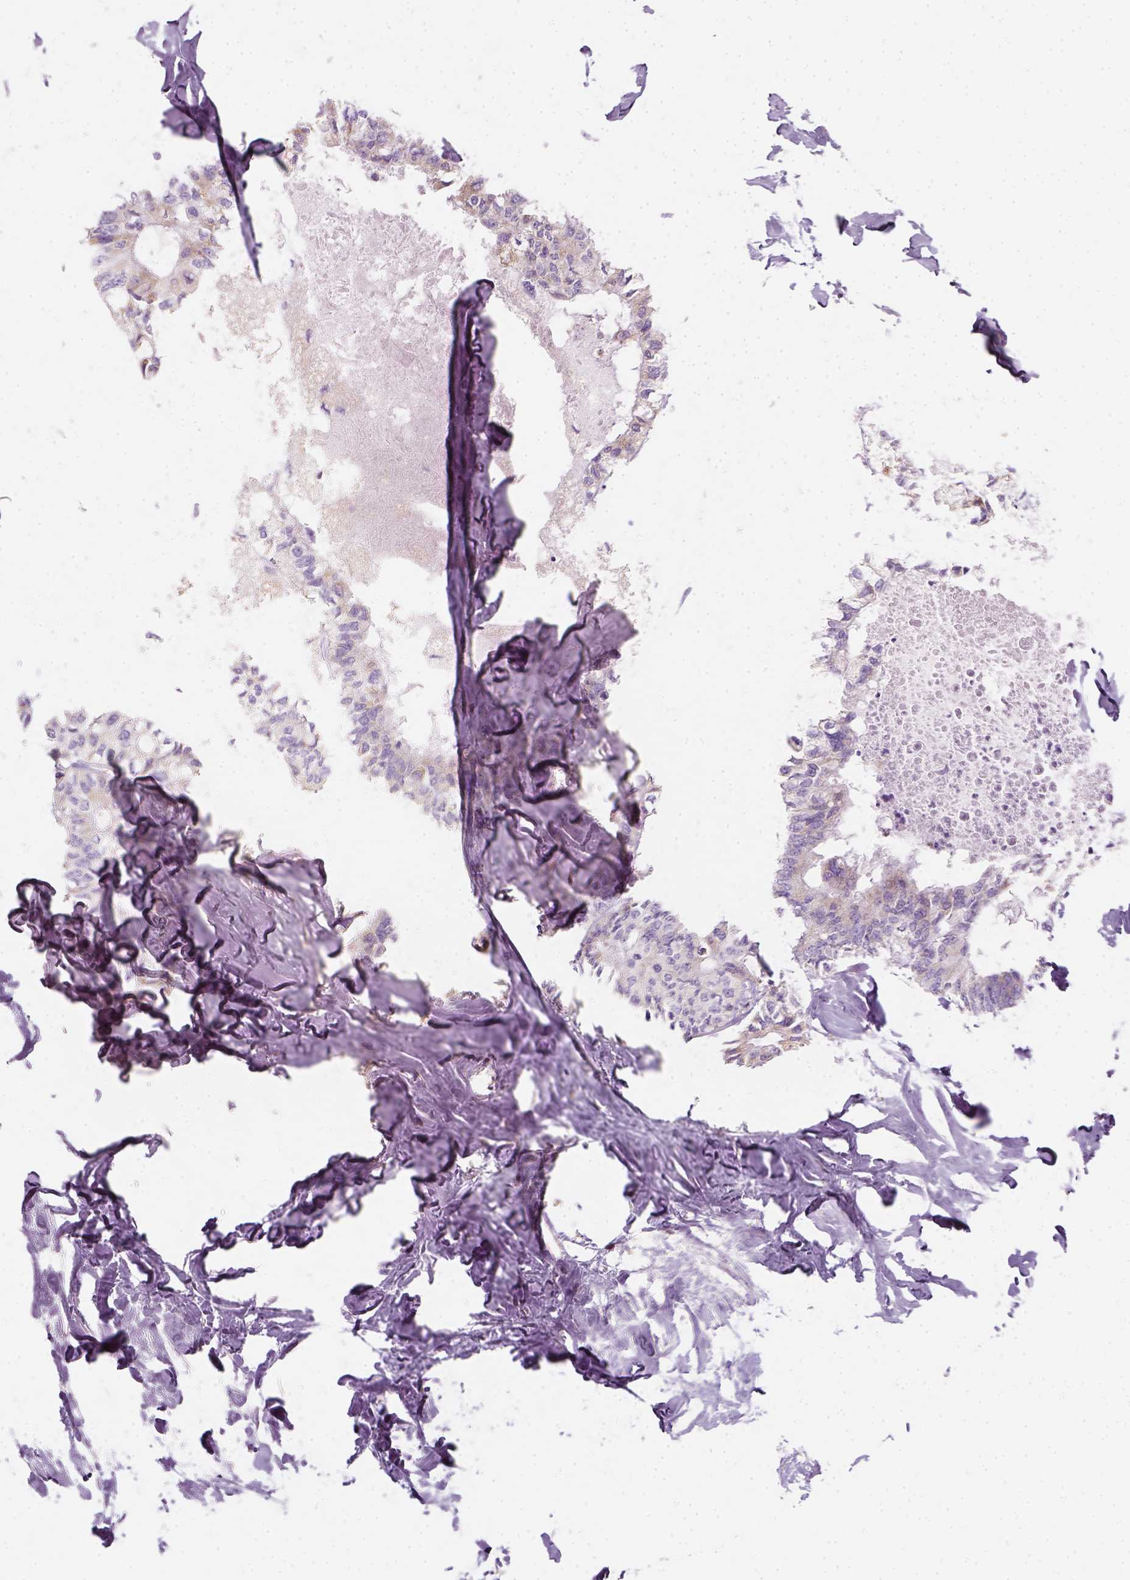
{"staining": {"intensity": "weak", "quantity": "<25%", "location": "cytoplasmic/membranous"}, "tissue": "colorectal cancer", "cell_type": "Tumor cells", "image_type": "cancer", "snomed": [{"axis": "morphology", "description": "Adenocarcinoma, NOS"}, {"axis": "topography", "description": "Colon"}, {"axis": "topography", "description": "Rectum"}], "caption": "This is an immunohistochemistry (IHC) histopathology image of colorectal cancer. There is no staining in tumor cells.", "gene": "AWAT2", "patient": {"sex": "male", "age": 57}}